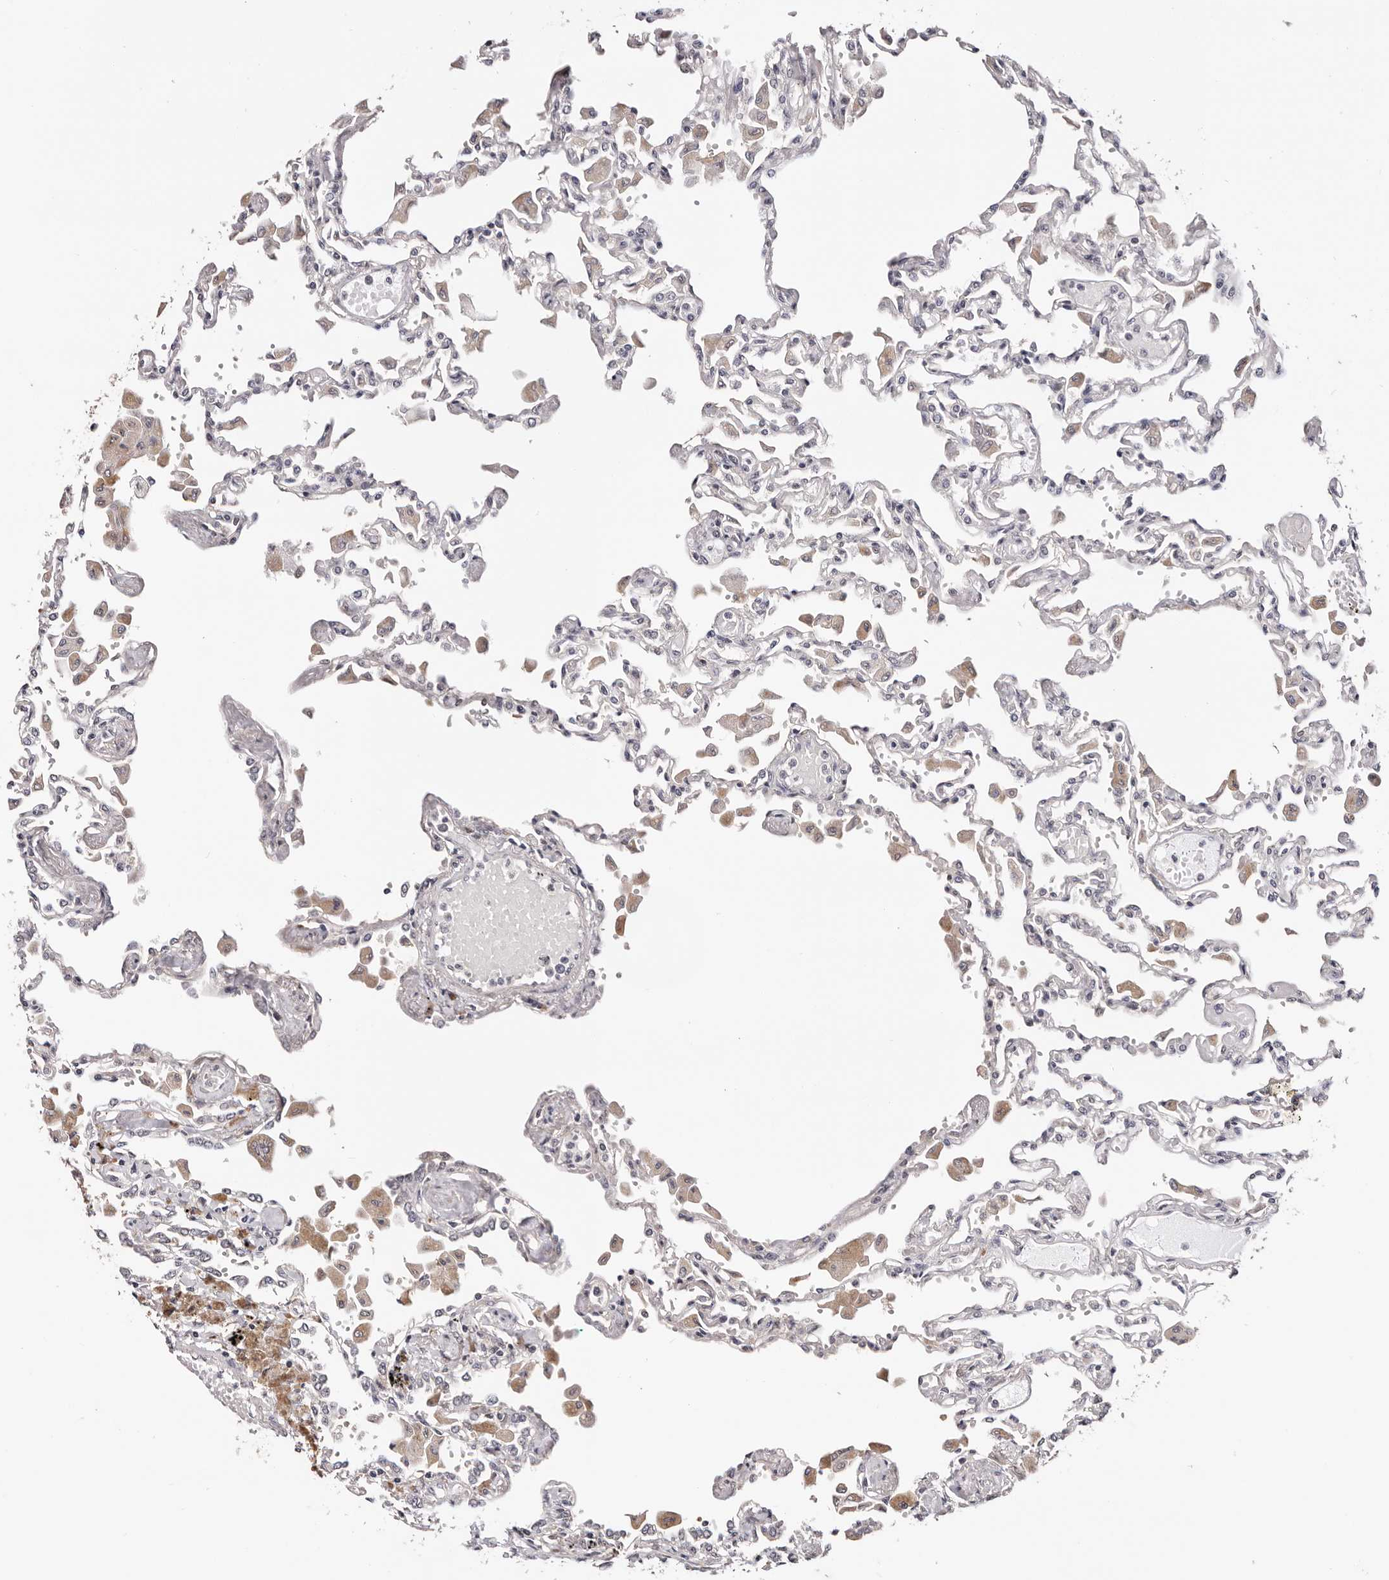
{"staining": {"intensity": "negative", "quantity": "none", "location": "none"}, "tissue": "lung", "cell_type": "Alveolar cells", "image_type": "normal", "snomed": [{"axis": "morphology", "description": "Normal tissue, NOS"}, {"axis": "topography", "description": "Bronchus"}, {"axis": "topography", "description": "Lung"}], "caption": "Immunohistochemistry photomicrograph of normal lung stained for a protein (brown), which exhibits no staining in alveolar cells.", "gene": "TYW3", "patient": {"sex": "female", "age": 49}}